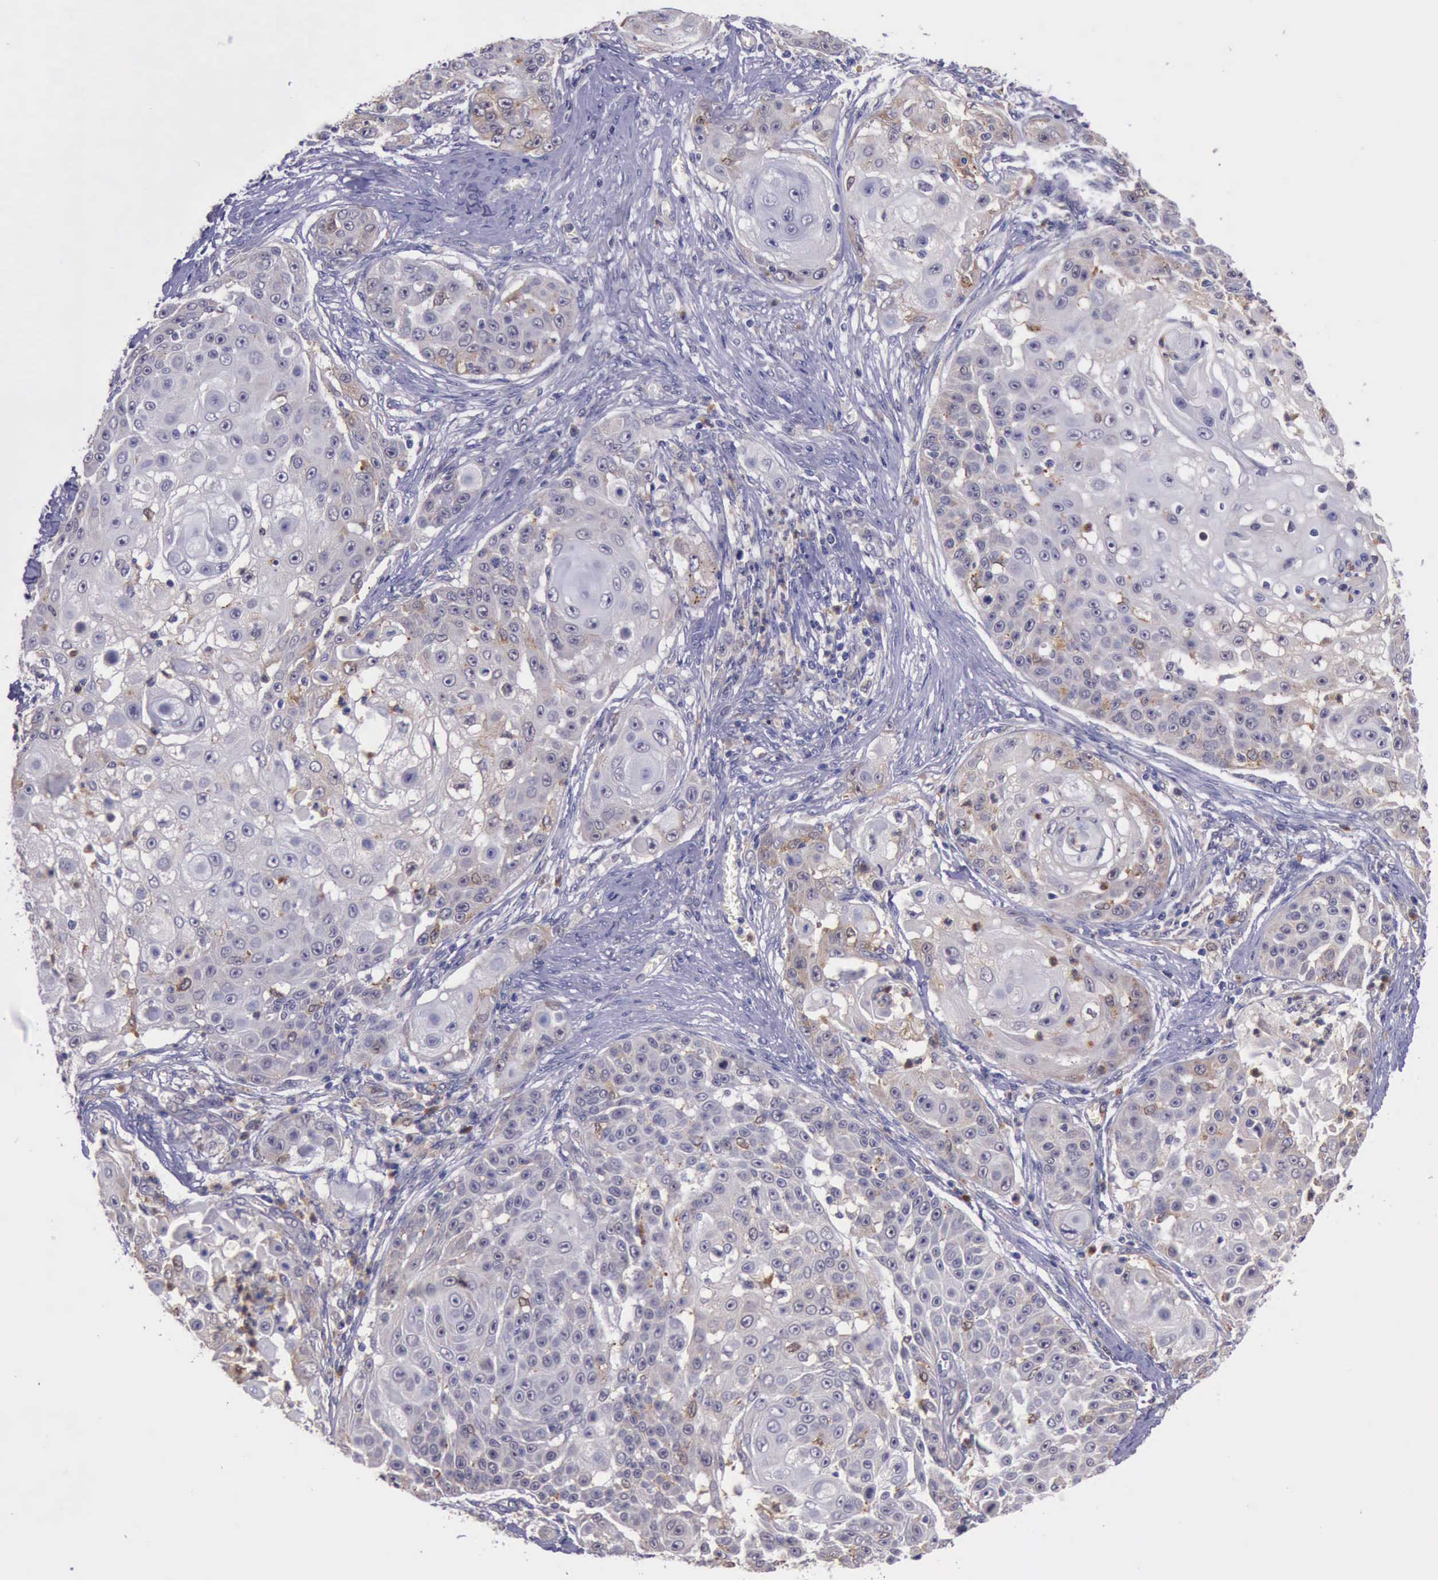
{"staining": {"intensity": "weak", "quantity": "25%-75%", "location": "cytoplasmic/membranous"}, "tissue": "skin cancer", "cell_type": "Tumor cells", "image_type": "cancer", "snomed": [{"axis": "morphology", "description": "Squamous cell carcinoma, NOS"}, {"axis": "topography", "description": "Skin"}], "caption": "Skin squamous cell carcinoma stained with DAB immunohistochemistry (IHC) demonstrates low levels of weak cytoplasmic/membranous staining in approximately 25%-75% of tumor cells.", "gene": "PLEK2", "patient": {"sex": "female", "age": 57}}